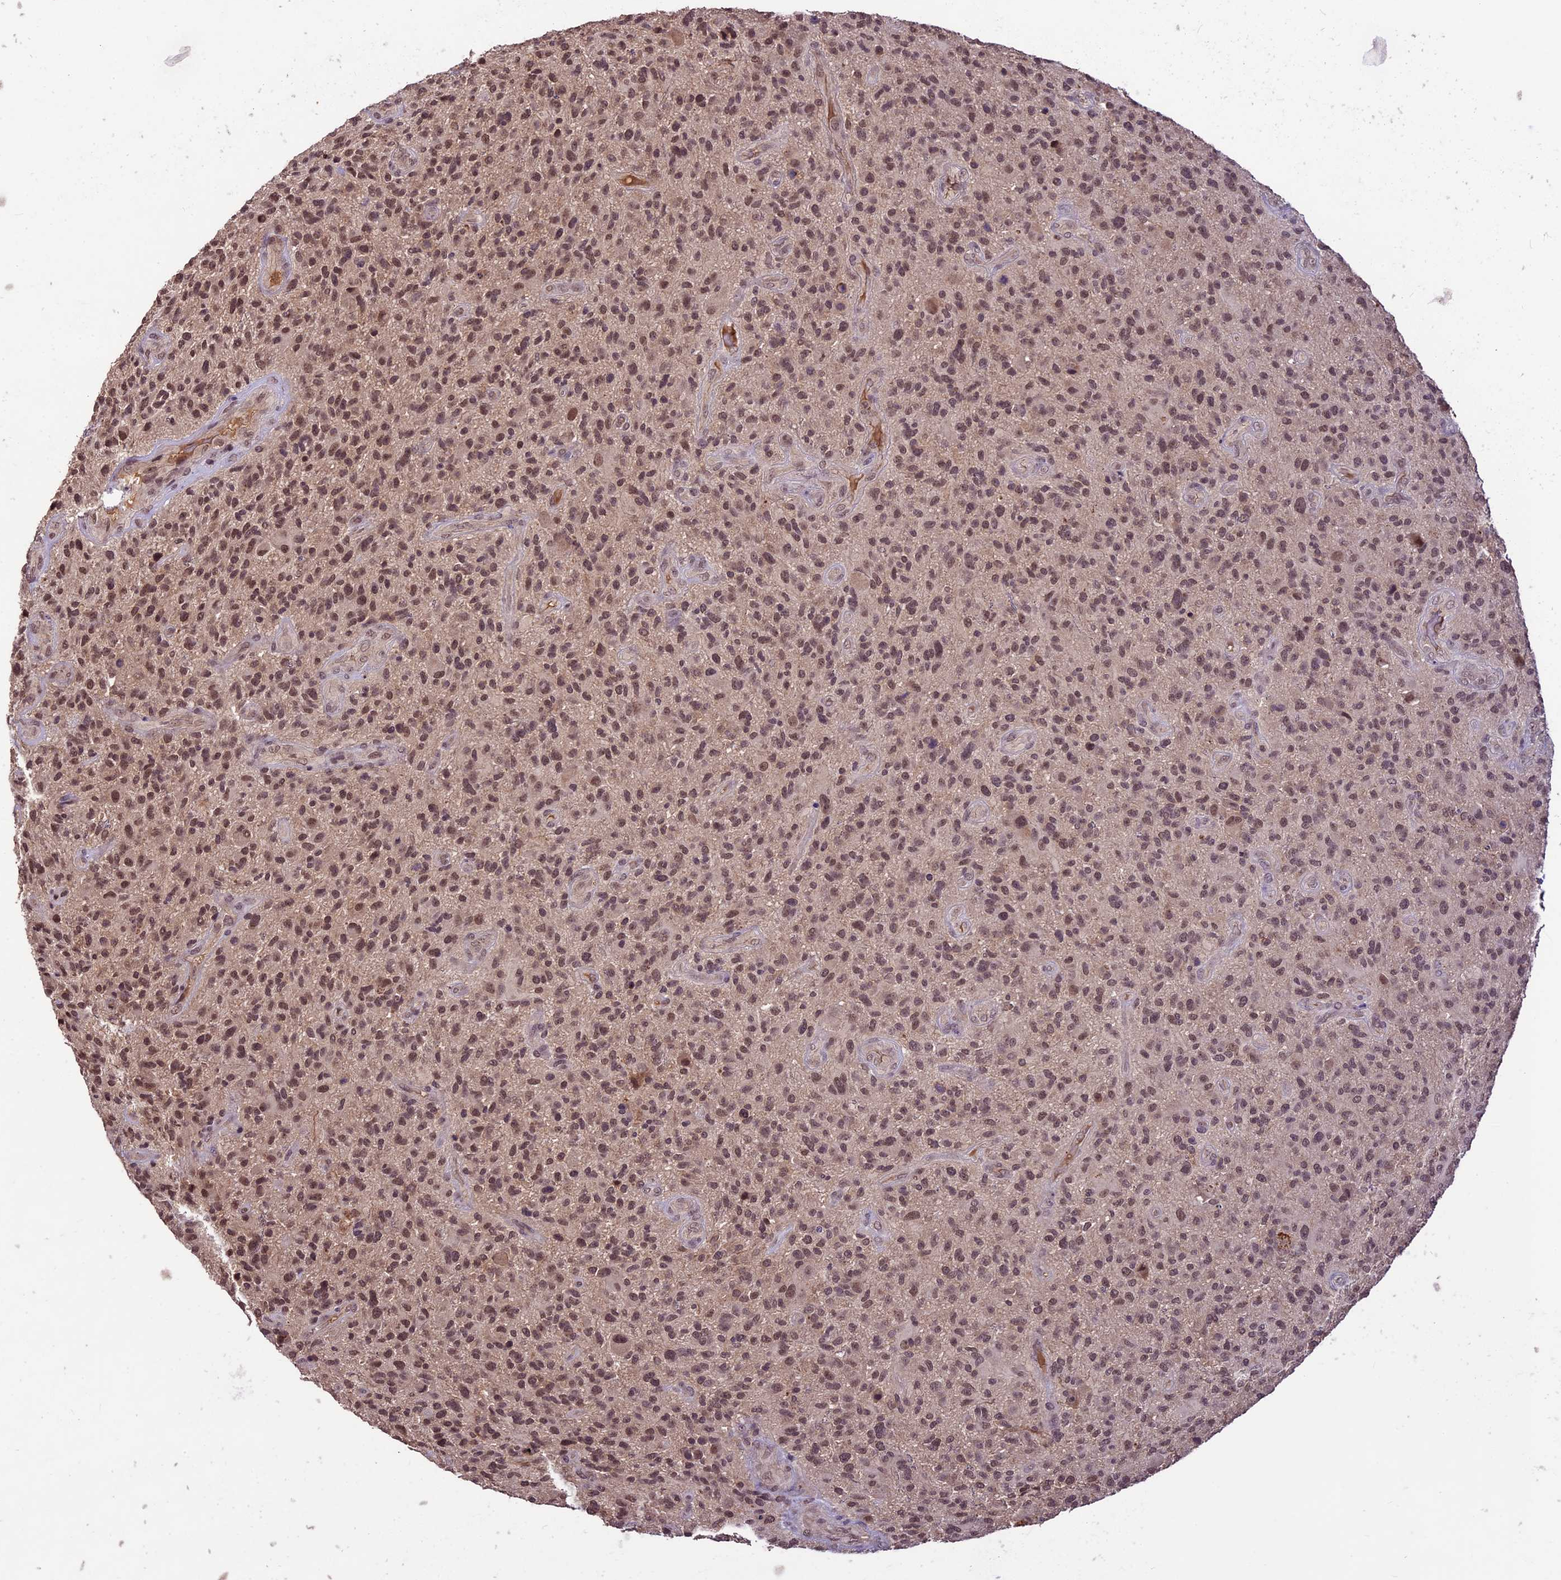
{"staining": {"intensity": "moderate", "quantity": ">75%", "location": "nuclear"}, "tissue": "glioma", "cell_type": "Tumor cells", "image_type": "cancer", "snomed": [{"axis": "morphology", "description": "Glioma, malignant, High grade"}, {"axis": "topography", "description": "Brain"}], "caption": "This is a micrograph of immunohistochemistry (IHC) staining of glioma, which shows moderate positivity in the nuclear of tumor cells.", "gene": "ATP10A", "patient": {"sex": "male", "age": 47}}